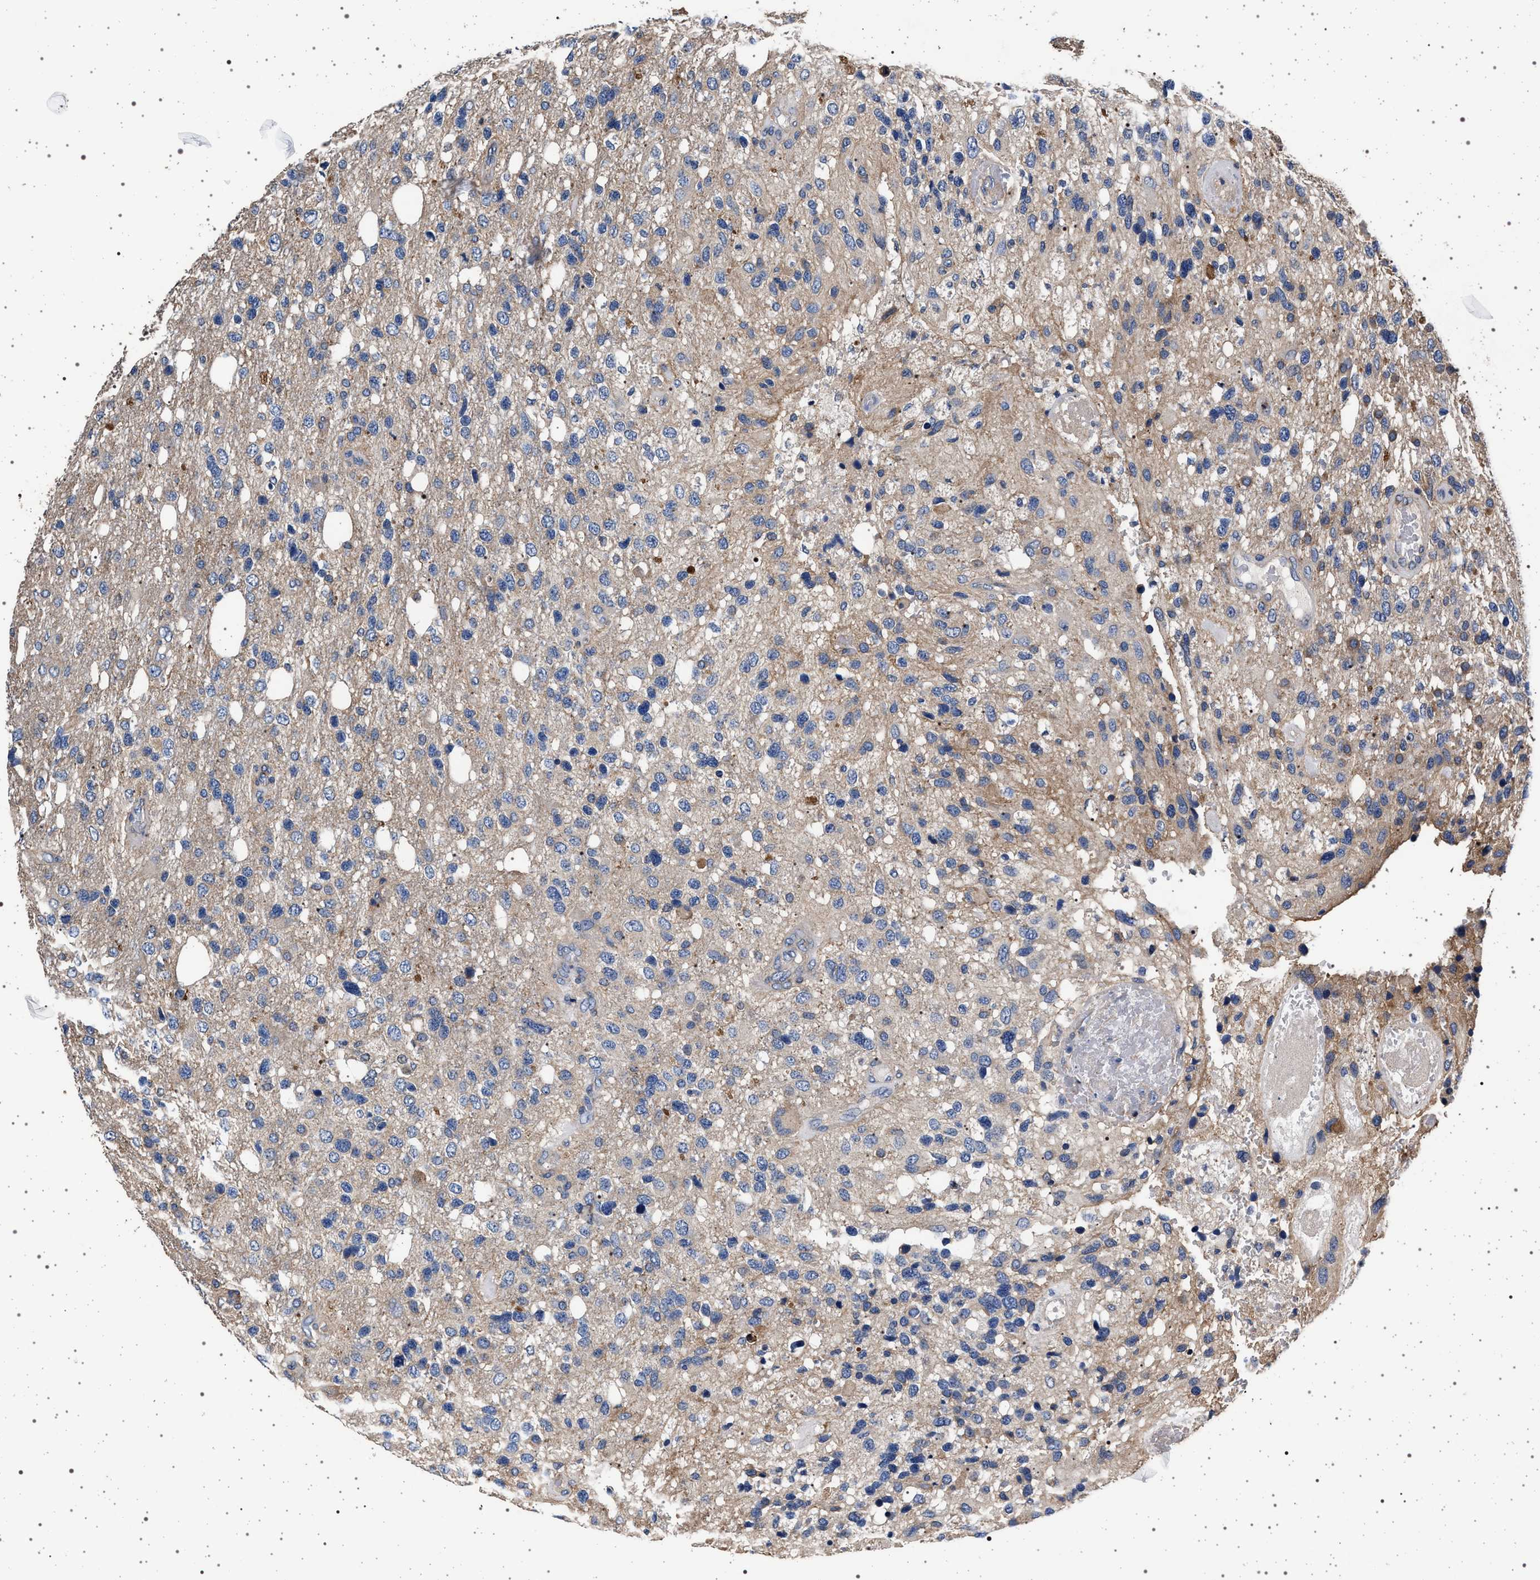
{"staining": {"intensity": "negative", "quantity": "none", "location": "none"}, "tissue": "glioma", "cell_type": "Tumor cells", "image_type": "cancer", "snomed": [{"axis": "morphology", "description": "Glioma, malignant, High grade"}, {"axis": "topography", "description": "Brain"}], "caption": "There is no significant positivity in tumor cells of high-grade glioma (malignant). Brightfield microscopy of IHC stained with DAB (3,3'-diaminobenzidine) (brown) and hematoxylin (blue), captured at high magnification.", "gene": "MAP3K2", "patient": {"sex": "female", "age": 58}}